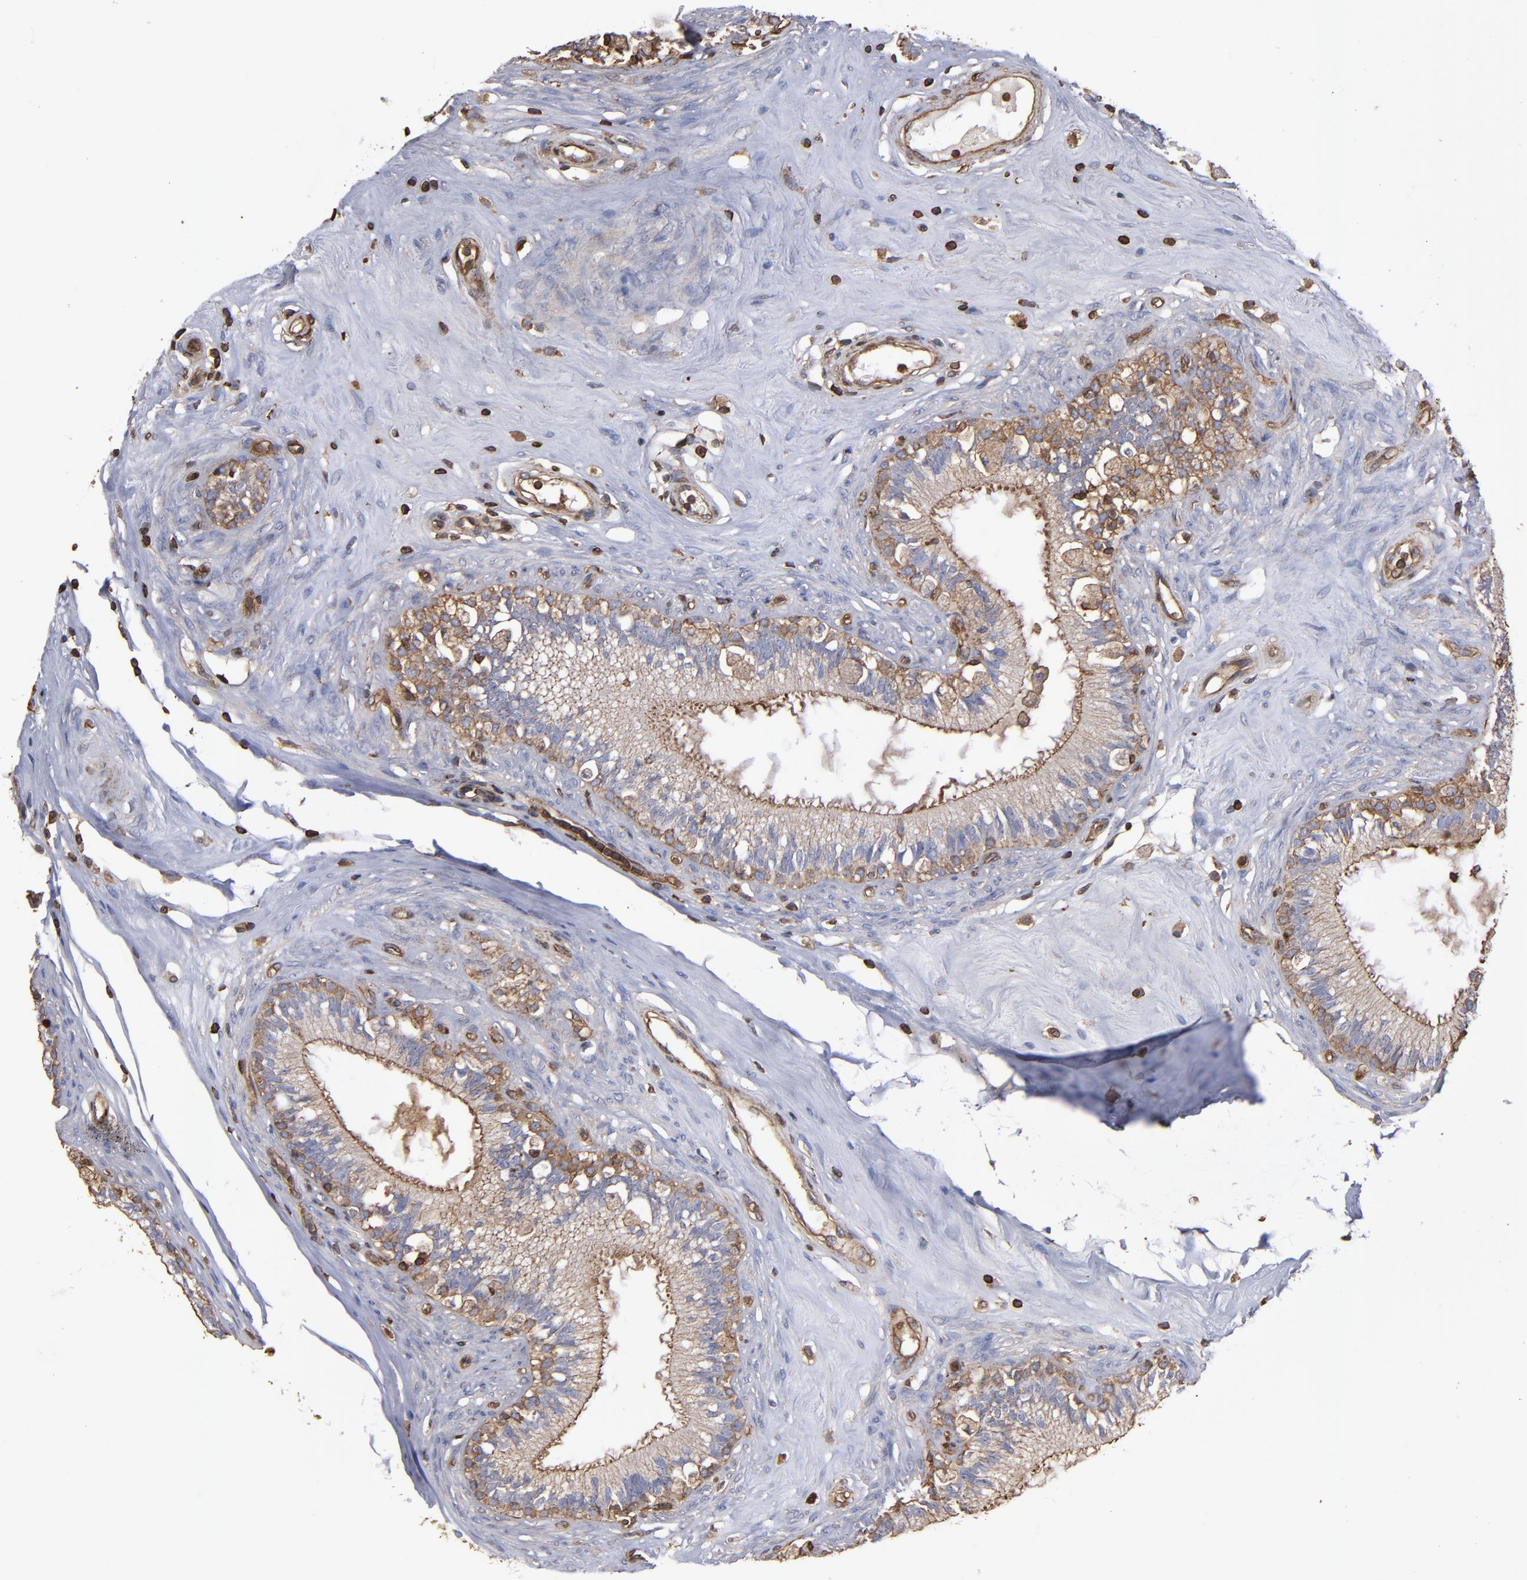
{"staining": {"intensity": "moderate", "quantity": ">75%", "location": "cytoplasmic/membranous"}, "tissue": "epididymis", "cell_type": "Glandular cells", "image_type": "normal", "snomed": [{"axis": "morphology", "description": "Normal tissue, NOS"}, {"axis": "morphology", "description": "Inflammation, NOS"}, {"axis": "topography", "description": "Epididymis"}], "caption": "IHC of normal human epididymis reveals medium levels of moderate cytoplasmic/membranous positivity in approximately >75% of glandular cells. (IHC, brightfield microscopy, high magnification).", "gene": "ACTN4", "patient": {"sex": "male", "age": 84}}